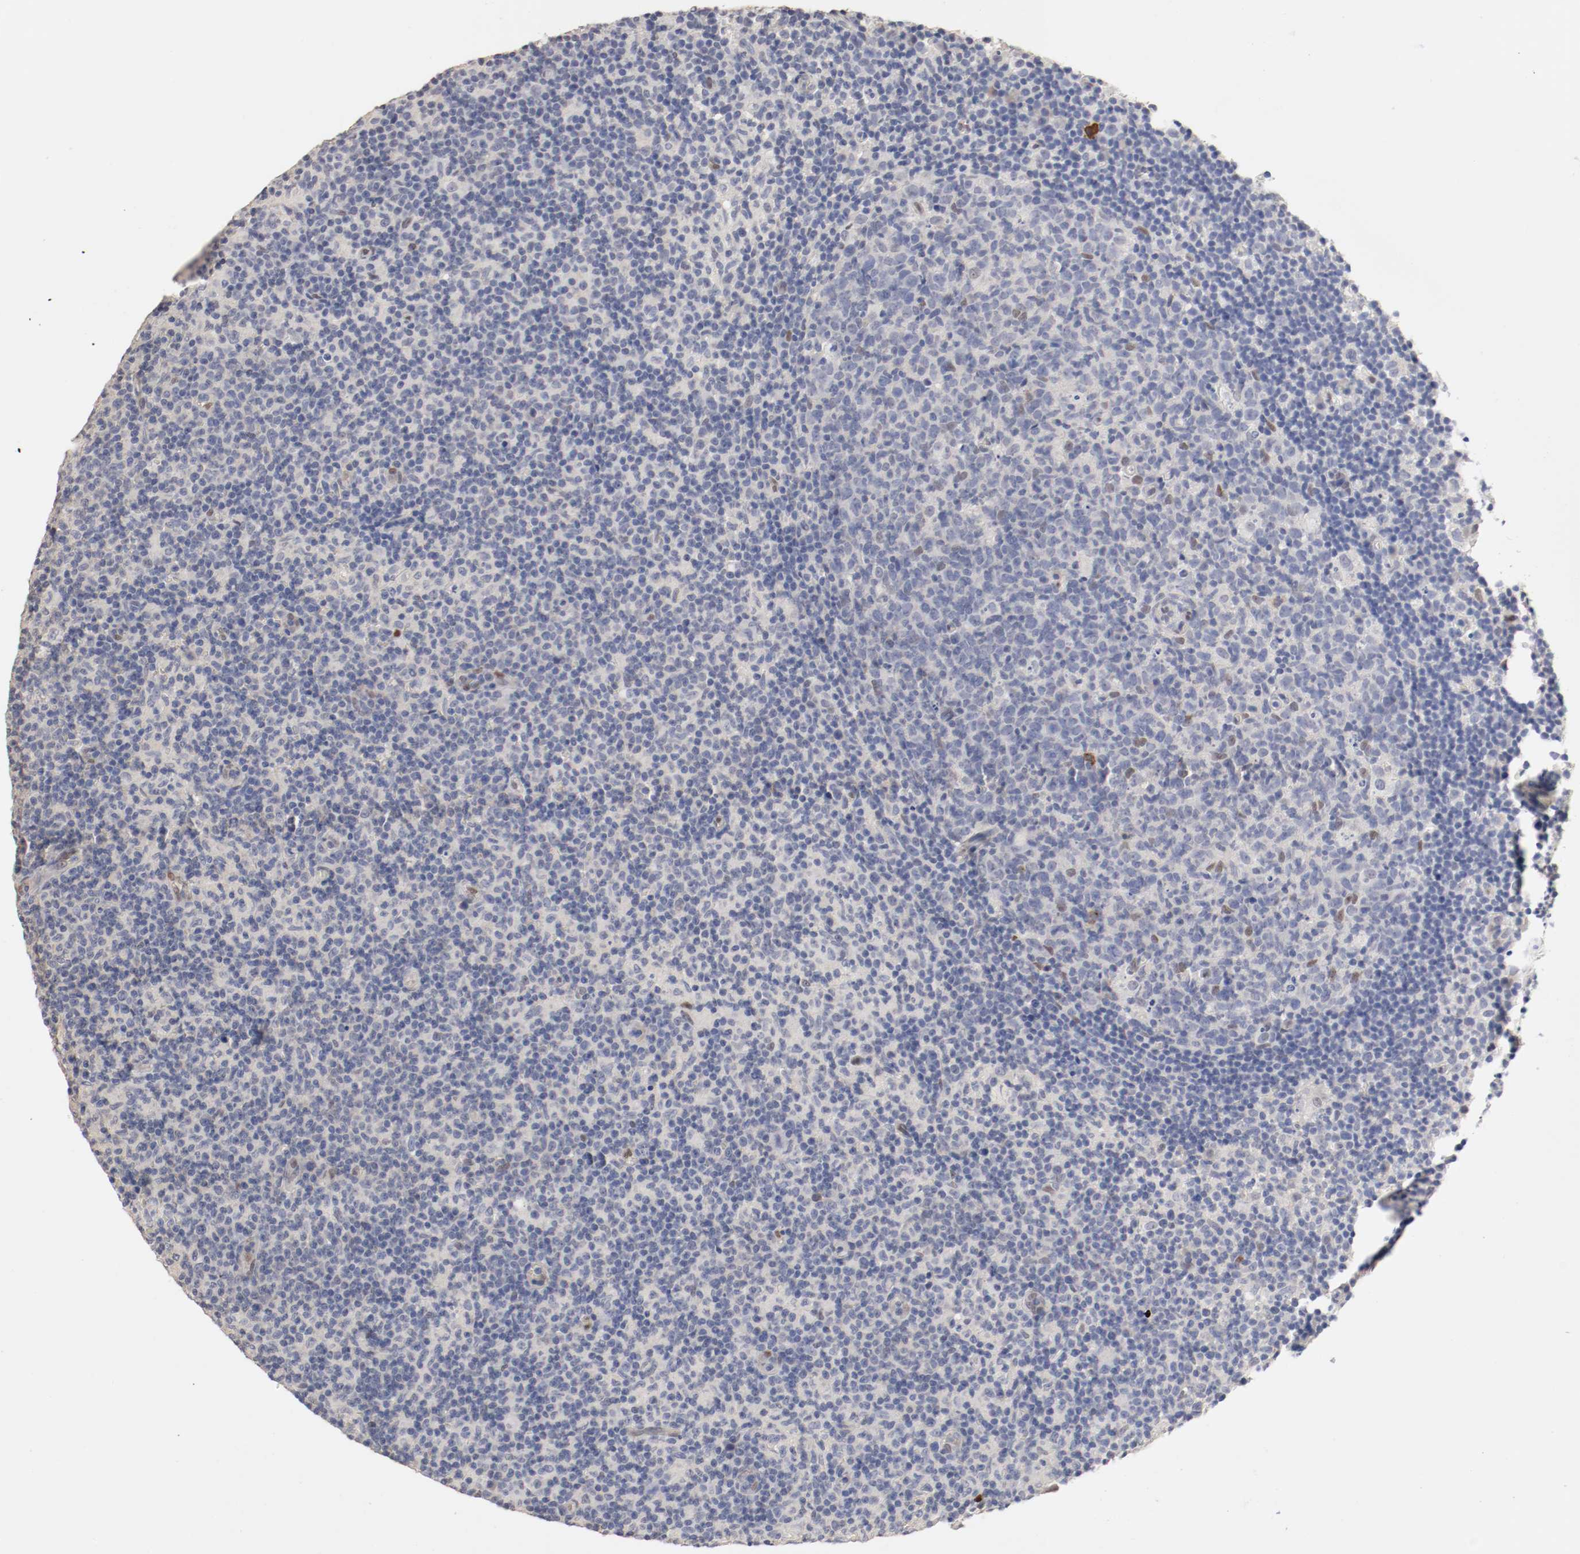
{"staining": {"intensity": "negative", "quantity": "none", "location": "none"}, "tissue": "lymph node", "cell_type": "Germinal center cells", "image_type": "normal", "snomed": [{"axis": "morphology", "description": "Normal tissue, NOS"}, {"axis": "morphology", "description": "Inflammation, NOS"}, {"axis": "topography", "description": "Lymph node"}], "caption": "This is an IHC micrograph of normal human lymph node. There is no expression in germinal center cells.", "gene": "FOSL2", "patient": {"sex": "male", "age": 55}}